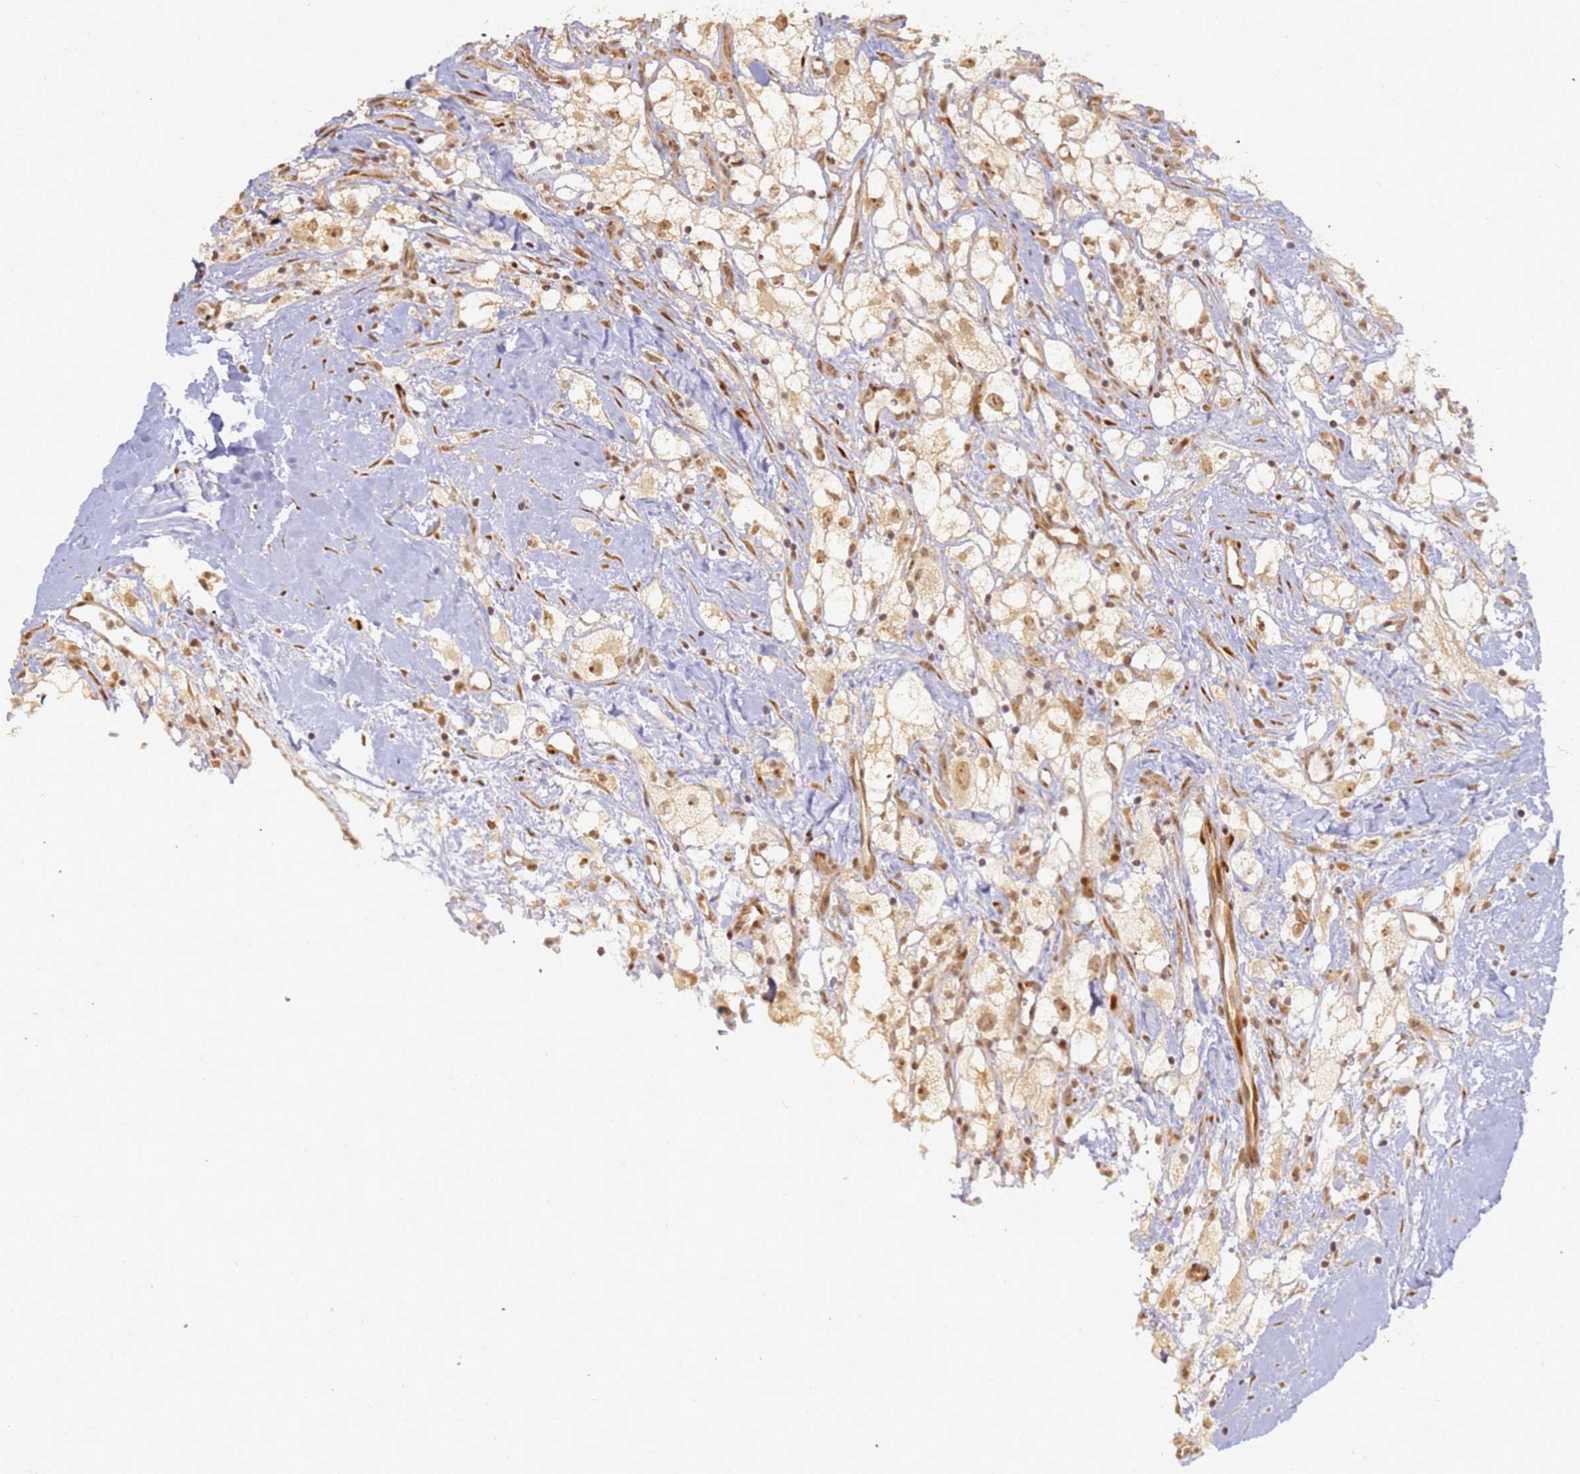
{"staining": {"intensity": "weak", "quantity": ">75%", "location": "nuclear"}, "tissue": "renal cancer", "cell_type": "Tumor cells", "image_type": "cancer", "snomed": [{"axis": "morphology", "description": "Adenocarcinoma, NOS"}, {"axis": "topography", "description": "Kidney"}], "caption": "Weak nuclear expression for a protein is present in approximately >75% of tumor cells of renal cancer (adenocarcinoma) using immunohistochemistry.", "gene": "ABCA2", "patient": {"sex": "male", "age": 59}}